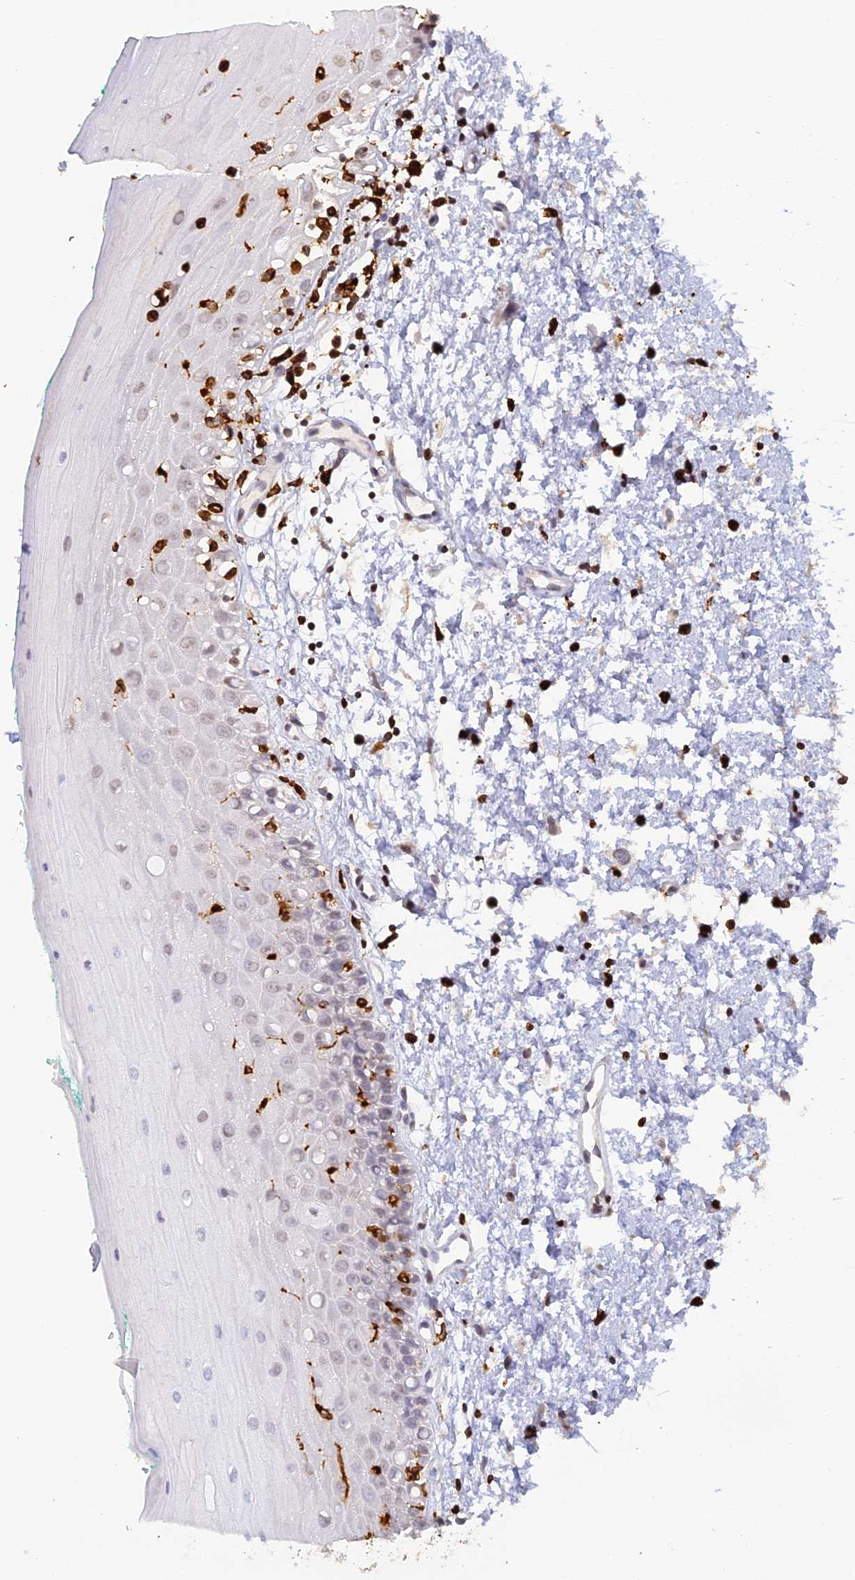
{"staining": {"intensity": "weak", "quantity": "<25%", "location": "nuclear"}, "tissue": "oral mucosa", "cell_type": "Squamous epithelial cells", "image_type": "normal", "snomed": [{"axis": "morphology", "description": "Normal tissue, NOS"}, {"axis": "topography", "description": "Oral tissue"}], "caption": "This is a histopathology image of immunohistochemistry staining of benign oral mucosa, which shows no expression in squamous epithelial cells.", "gene": "APOBR", "patient": {"sex": "female", "age": 70}}